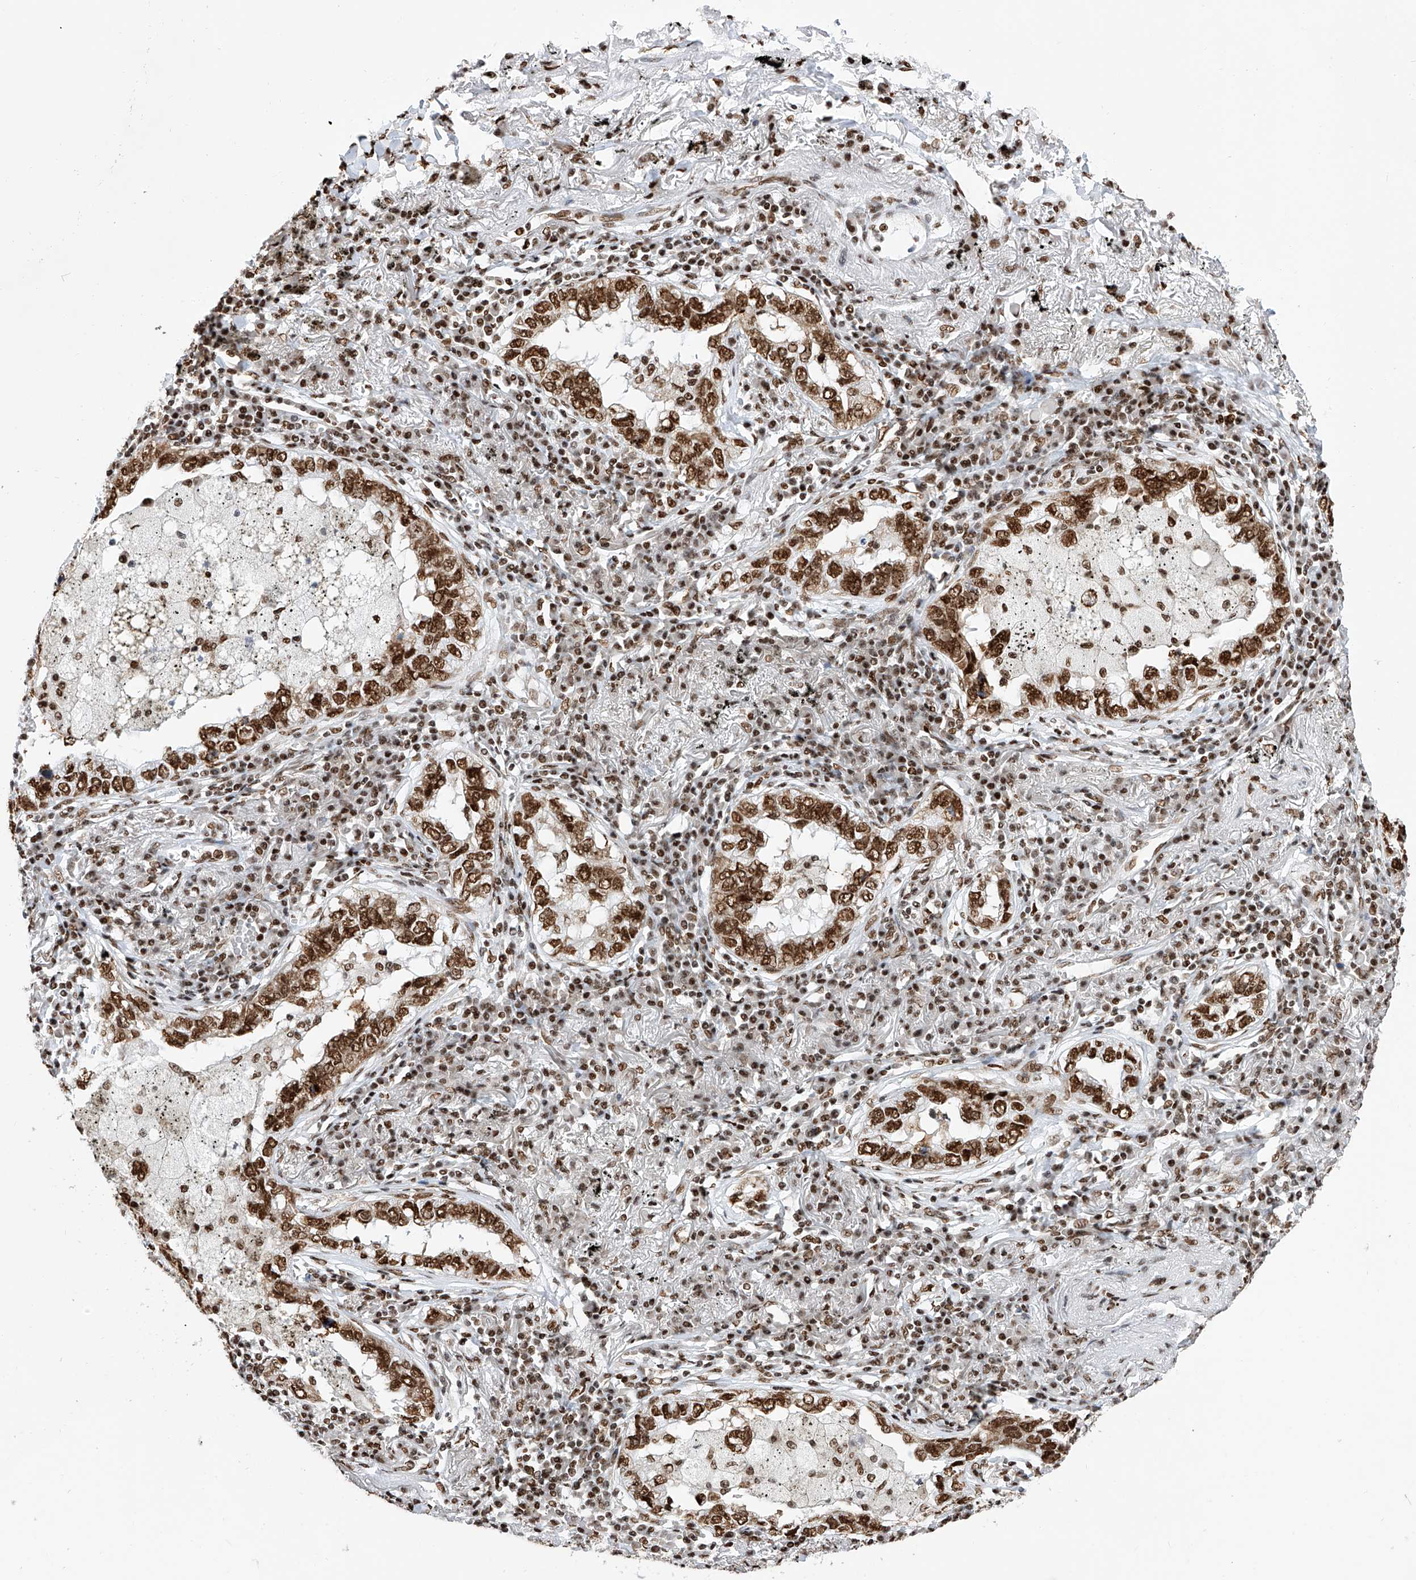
{"staining": {"intensity": "strong", "quantity": ">75%", "location": "nuclear"}, "tissue": "lung cancer", "cell_type": "Tumor cells", "image_type": "cancer", "snomed": [{"axis": "morphology", "description": "Adenocarcinoma, NOS"}, {"axis": "topography", "description": "Lung"}], "caption": "Protein staining shows strong nuclear staining in approximately >75% of tumor cells in lung cancer.", "gene": "SRSF6", "patient": {"sex": "male", "age": 65}}